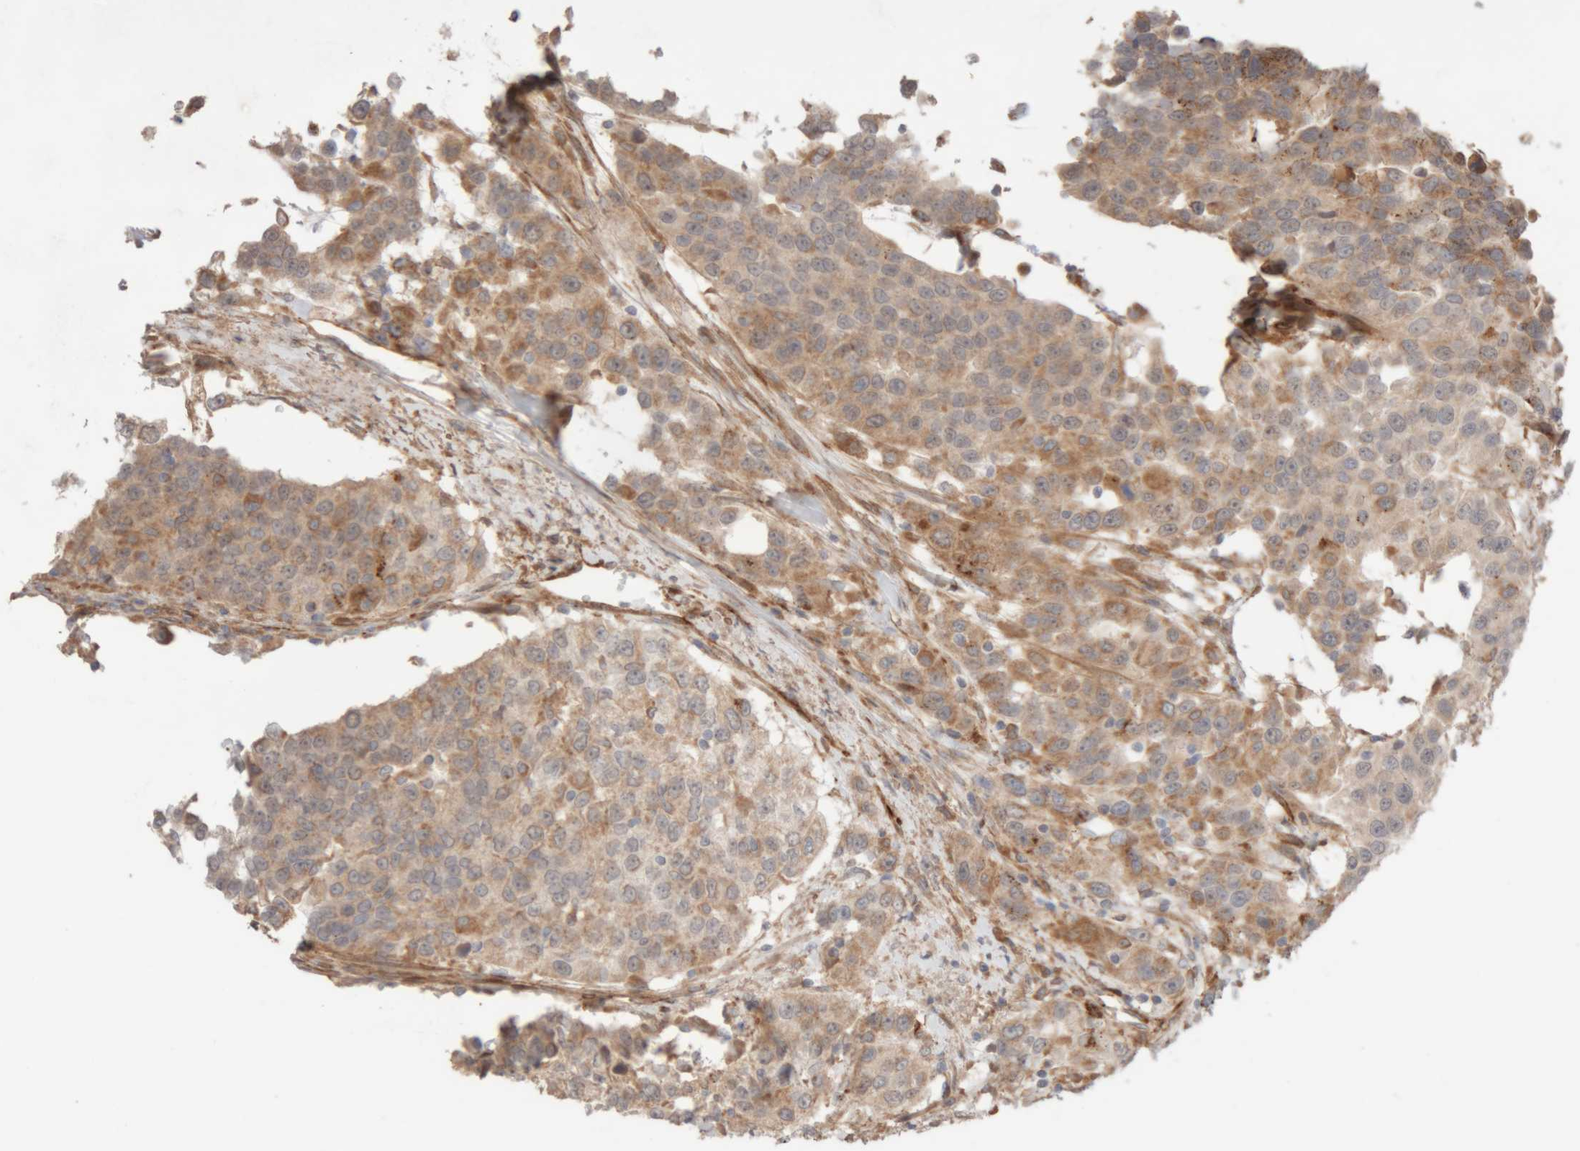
{"staining": {"intensity": "weak", "quantity": ">75%", "location": "cytoplasmic/membranous"}, "tissue": "urothelial cancer", "cell_type": "Tumor cells", "image_type": "cancer", "snomed": [{"axis": "morphology", "description": "Urothelial carcinoma, High grade"}, {"axis": "topography", "description": "Urinary bladder"}], "caption": "This histopathology image shows high-grade urothelial carcinoma stained with IHC to label a protein in brown. The cytoplasmic/membranous of tumor cells show weak positivity for the protein. Nuclei are counter-stained blue.", "gene": "RAB32", "patient": {"sex": "female", "age": 80}}